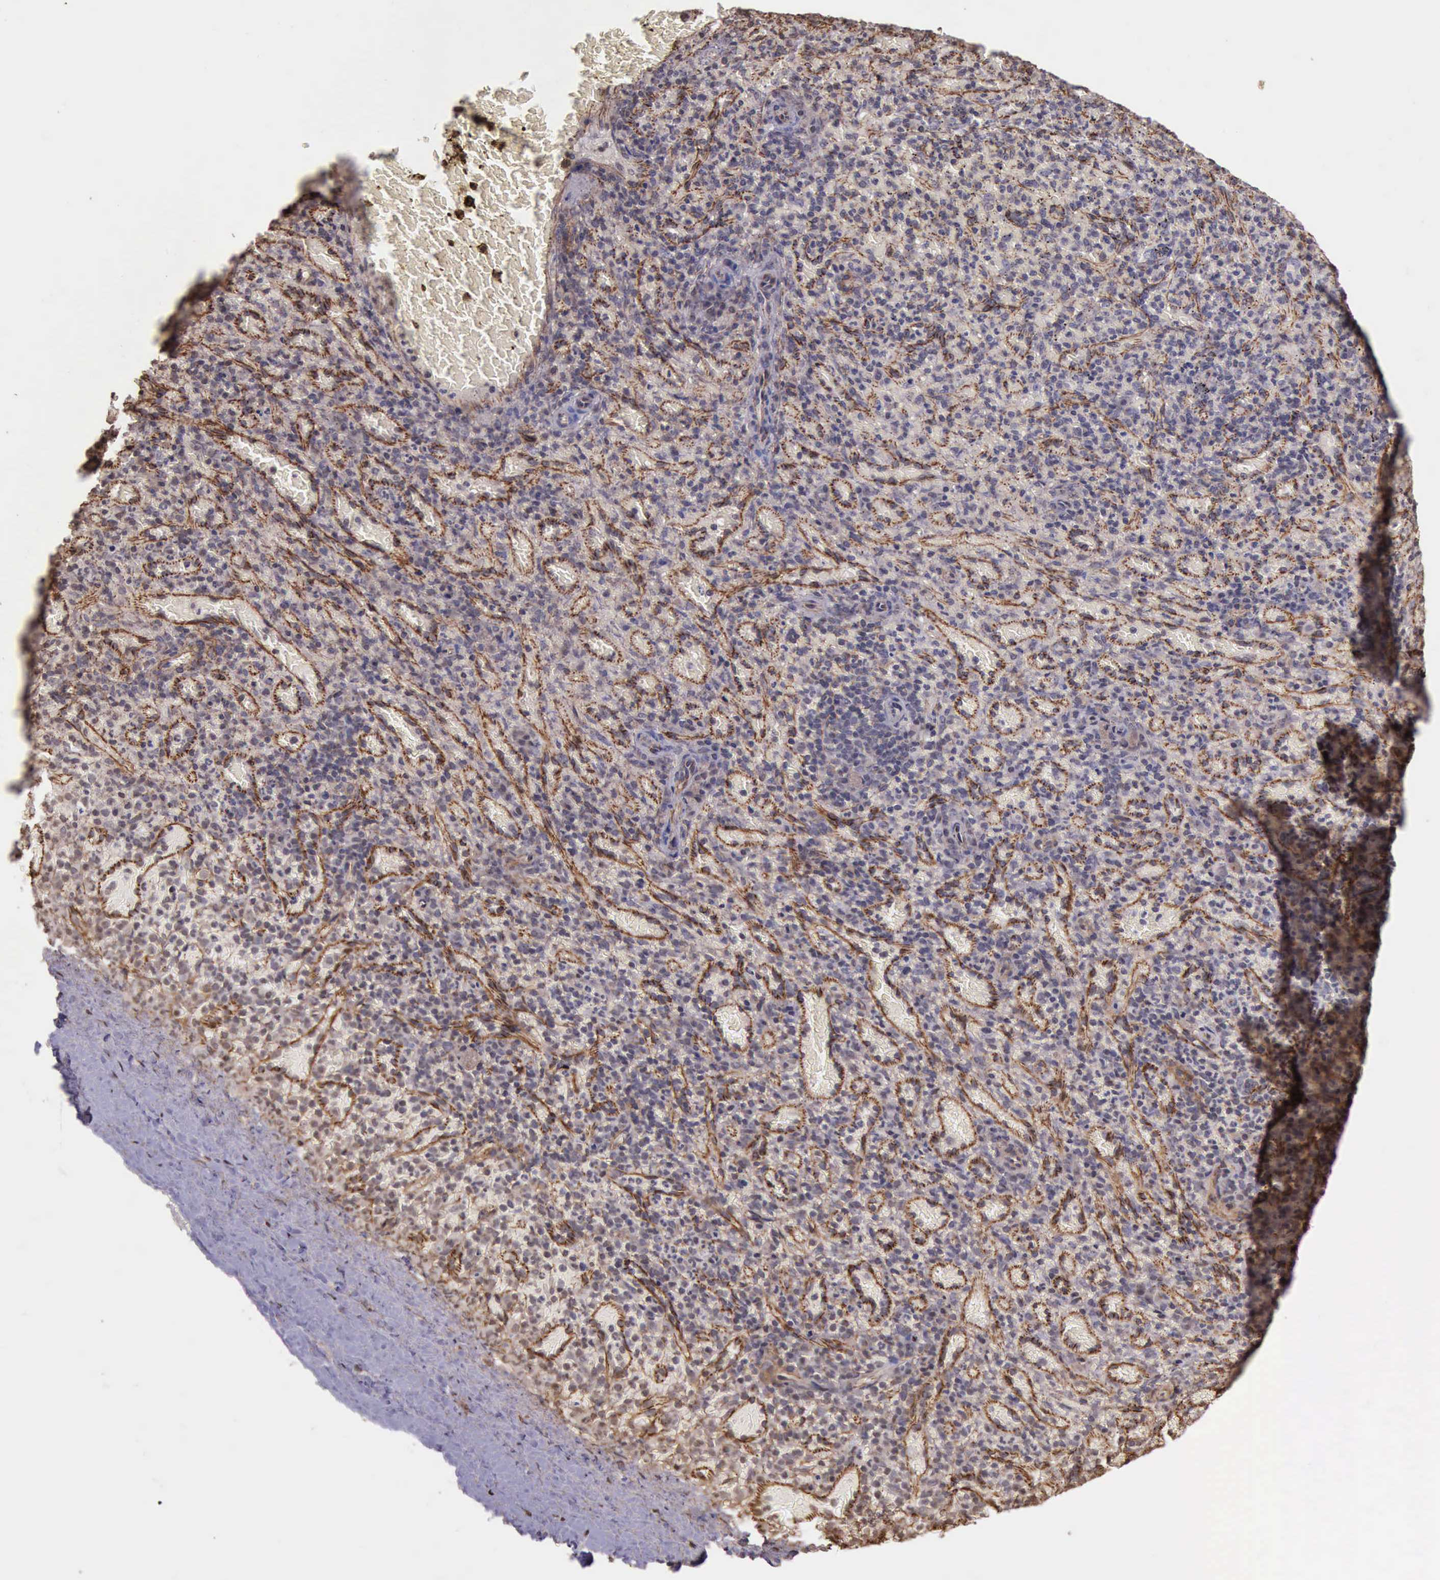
{"staining": {"intensity": "weak", "quantity": "25%-75%", "location": "cytoplasmic/membranous"}, "tissue": "spleen", "cell_type": "Cells in red pulp", "image_type": "normal", "snomed": [{"axis": "morphology", "description": "Normal tissue, NOS"}, {"axis": "topography", "description": "Spleen"}], "caption": "Immunohistochemical staining of benign spleen displays low levels of weak cytoplasmic/membranous positivity in approximately 25%-75% of cells in red pulp.", "gene": "CTNNB1", "patient": {"sex": "female", "age": 50}}